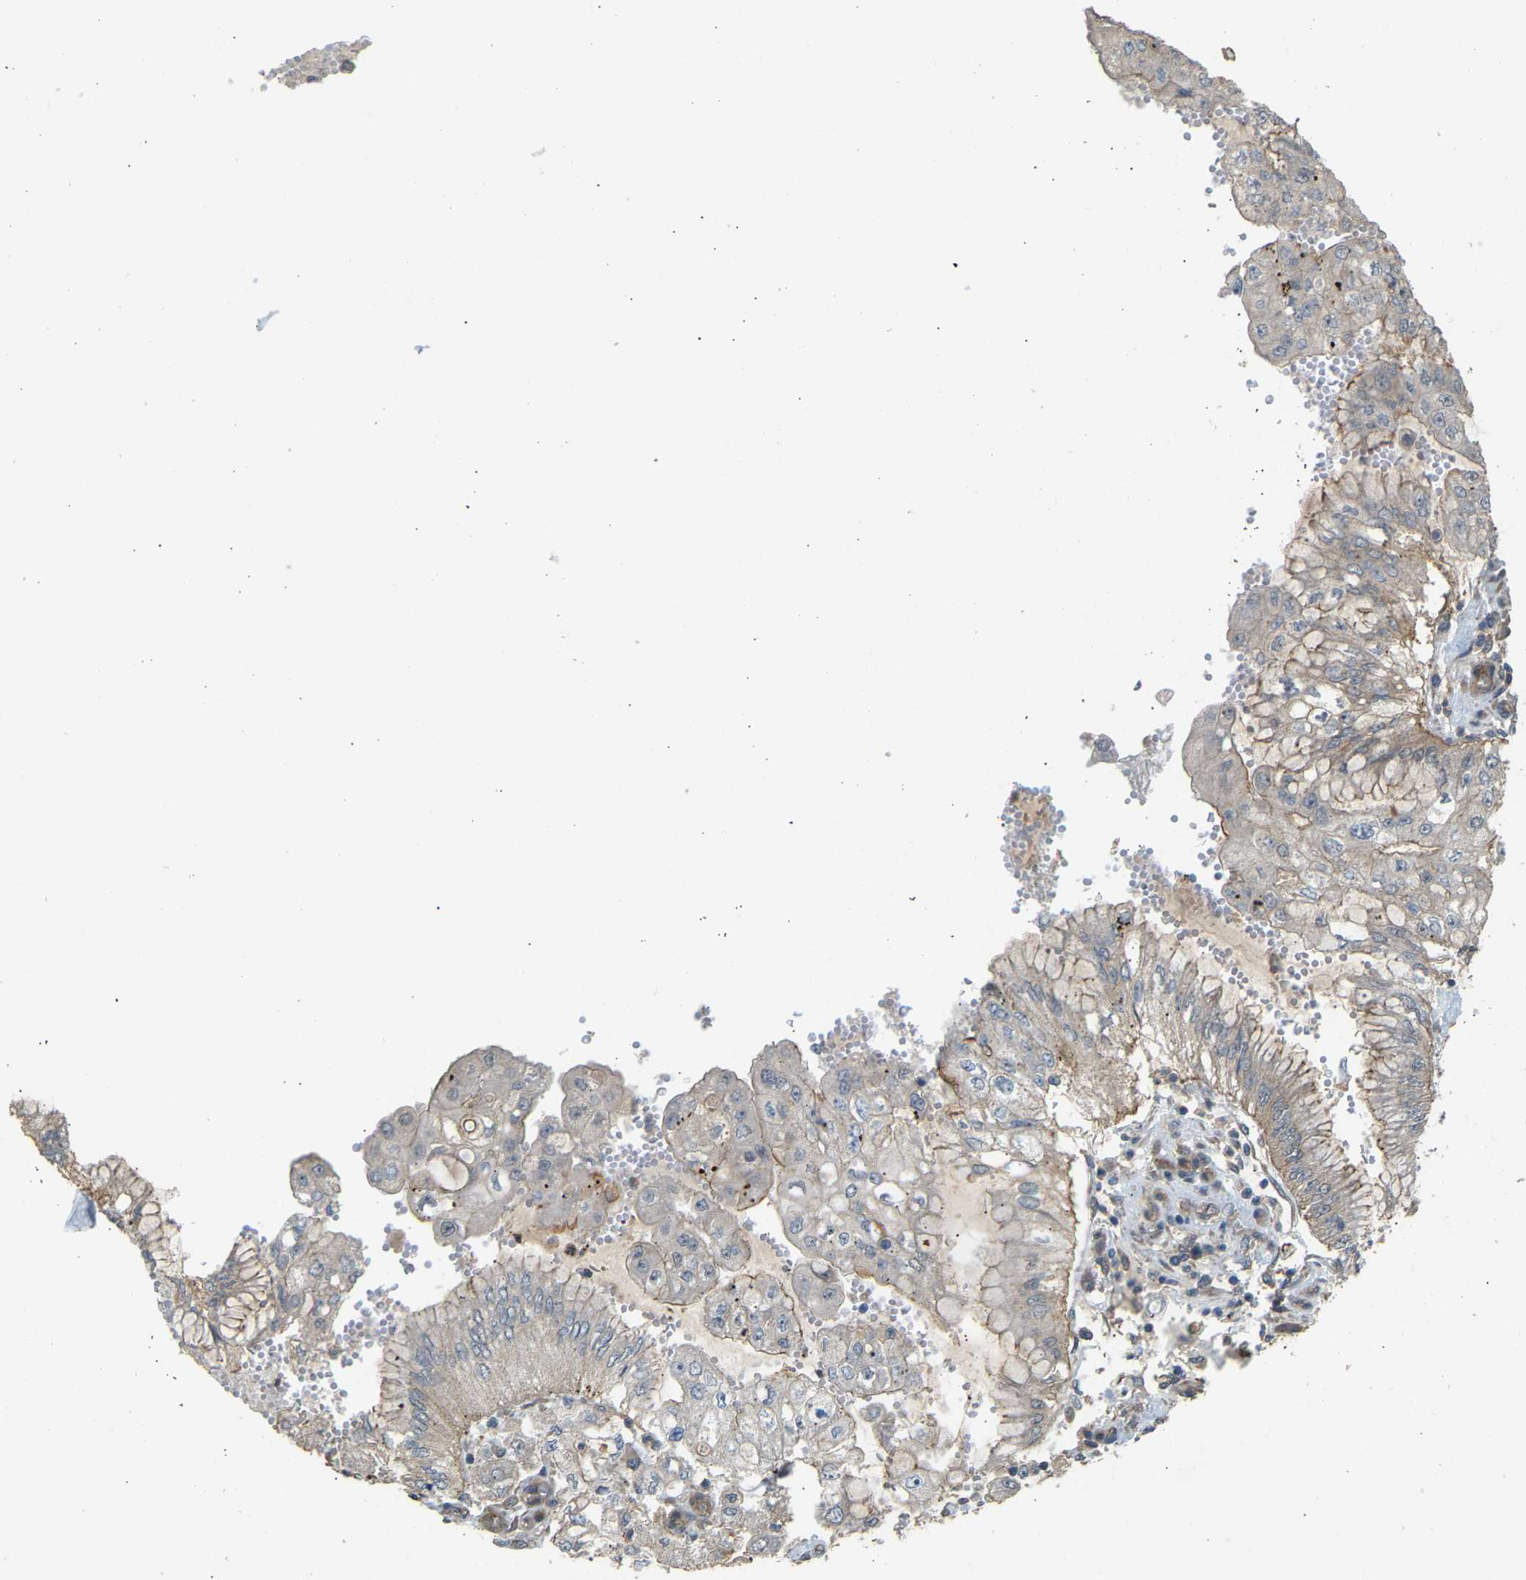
{"staining": {"intensity": "weak", "quantity": "<25%", "location": "cytoplasmic/membranous"}, "tissue": "stomach cancer", "cell_type": "Tumor cells", "image_type": "cancer", "snomed": [{"axis": "morphology", "description": "Adenocarcinoma, NOS"}, {"axis": "topography", "description": "Stomach"}], "caption": "High power microscopy micrograph of an immunohistochemistry photomicrograph of stomach cancer, revealing no significant expression in tumor cells.", "gene": "RGL1", "patient": {"sex": "male", "age": 76}}